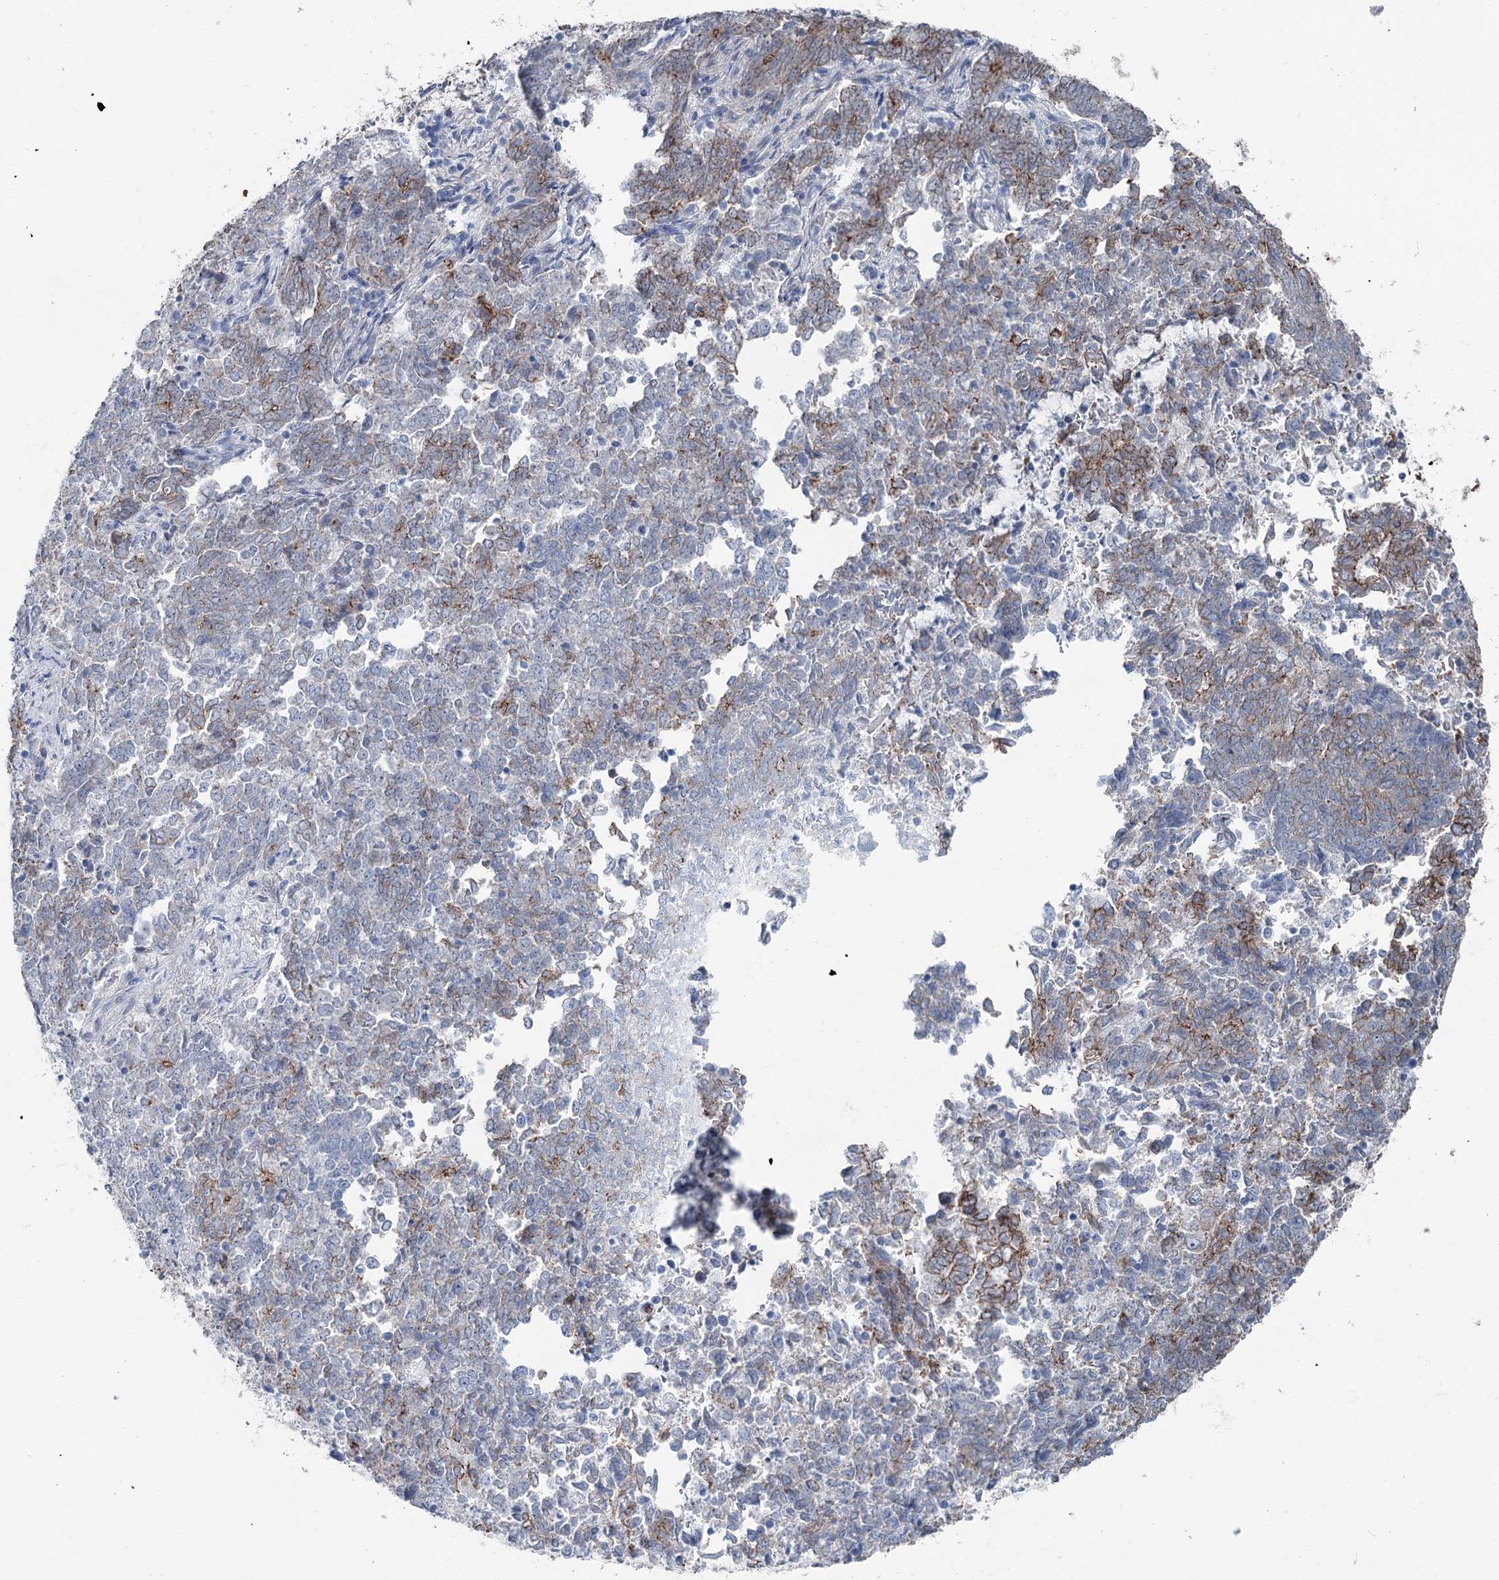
{"staining": {"intensity": "moderate", "quantity": "25%-75%", "location": "cytoplasmic/membranous"}, "tissue": "endometrial cancer", "cell_type": "Tumor cells", "image_type": "cancer", "snomed": [{"axis": "morphology", "description": "Adenocarcinoma, NOS"}, {"axis": "topography", "description": "Endometrium"}], "caption": "Protein expression analysis of human endometrial cancer reveals moderate cytoplasmic/membranous staining in approximately 25%-75% of tumor cells.", "gene": "FAM120B", "patient": {"sex": "female", "age": 80}}